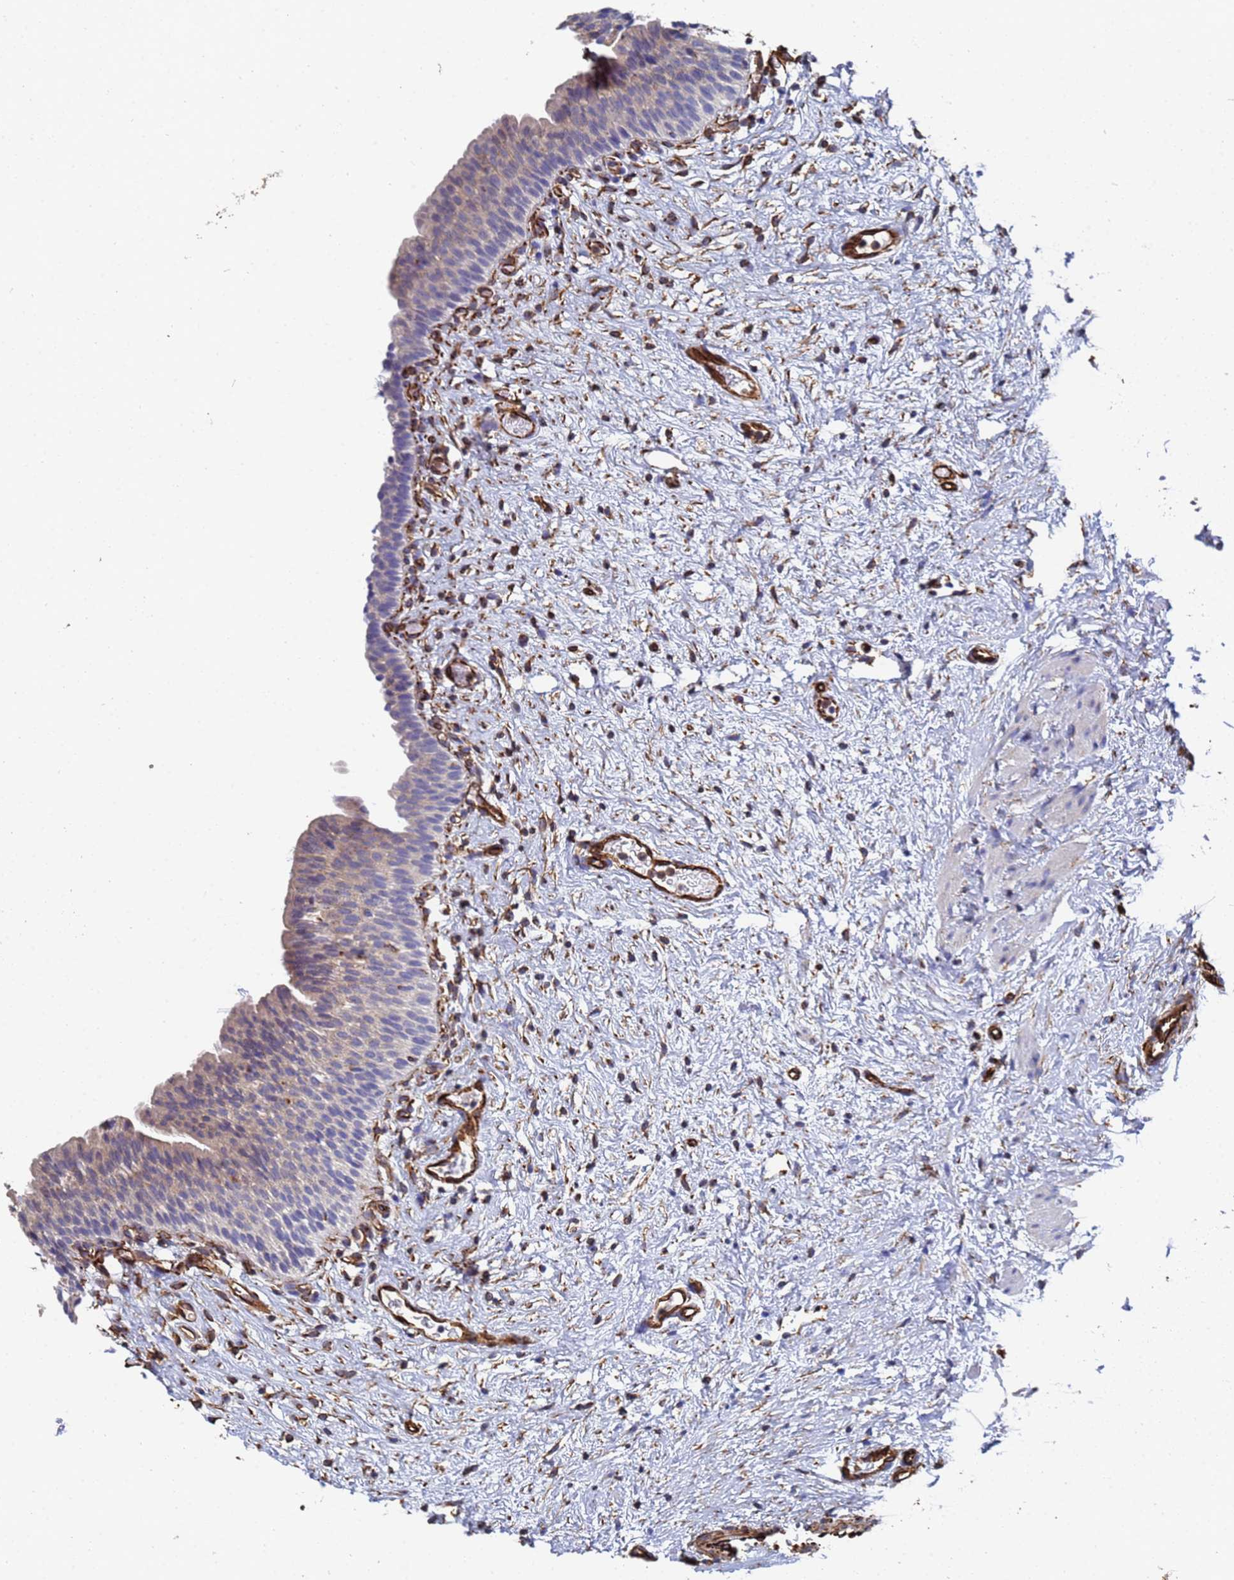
{"staining": {"intensity": "moderate", "quantity": "<25%", "location": "cytoplasmic/membranous"}, "tissue": "urinary bladder", "cell_type": "Urothelial cells", "image_type": "normal", "snomed": [{"axis": "morphology", "description": "Transitional cell carcinoma in-situ"}, {"axis": "topography", "description": "Urinary bladder"}], "caption": "This image demonstrates benign urinary bladder stained with immunohistochemistry (IHC) to label a protein in brown. The cytoplasmic/membranous of urothelial cells show moderate positivity for the protein. Nuclei are counter-stained blue.", "gene": "SYT13", "patient": {"sex": "male", "age": 74}}